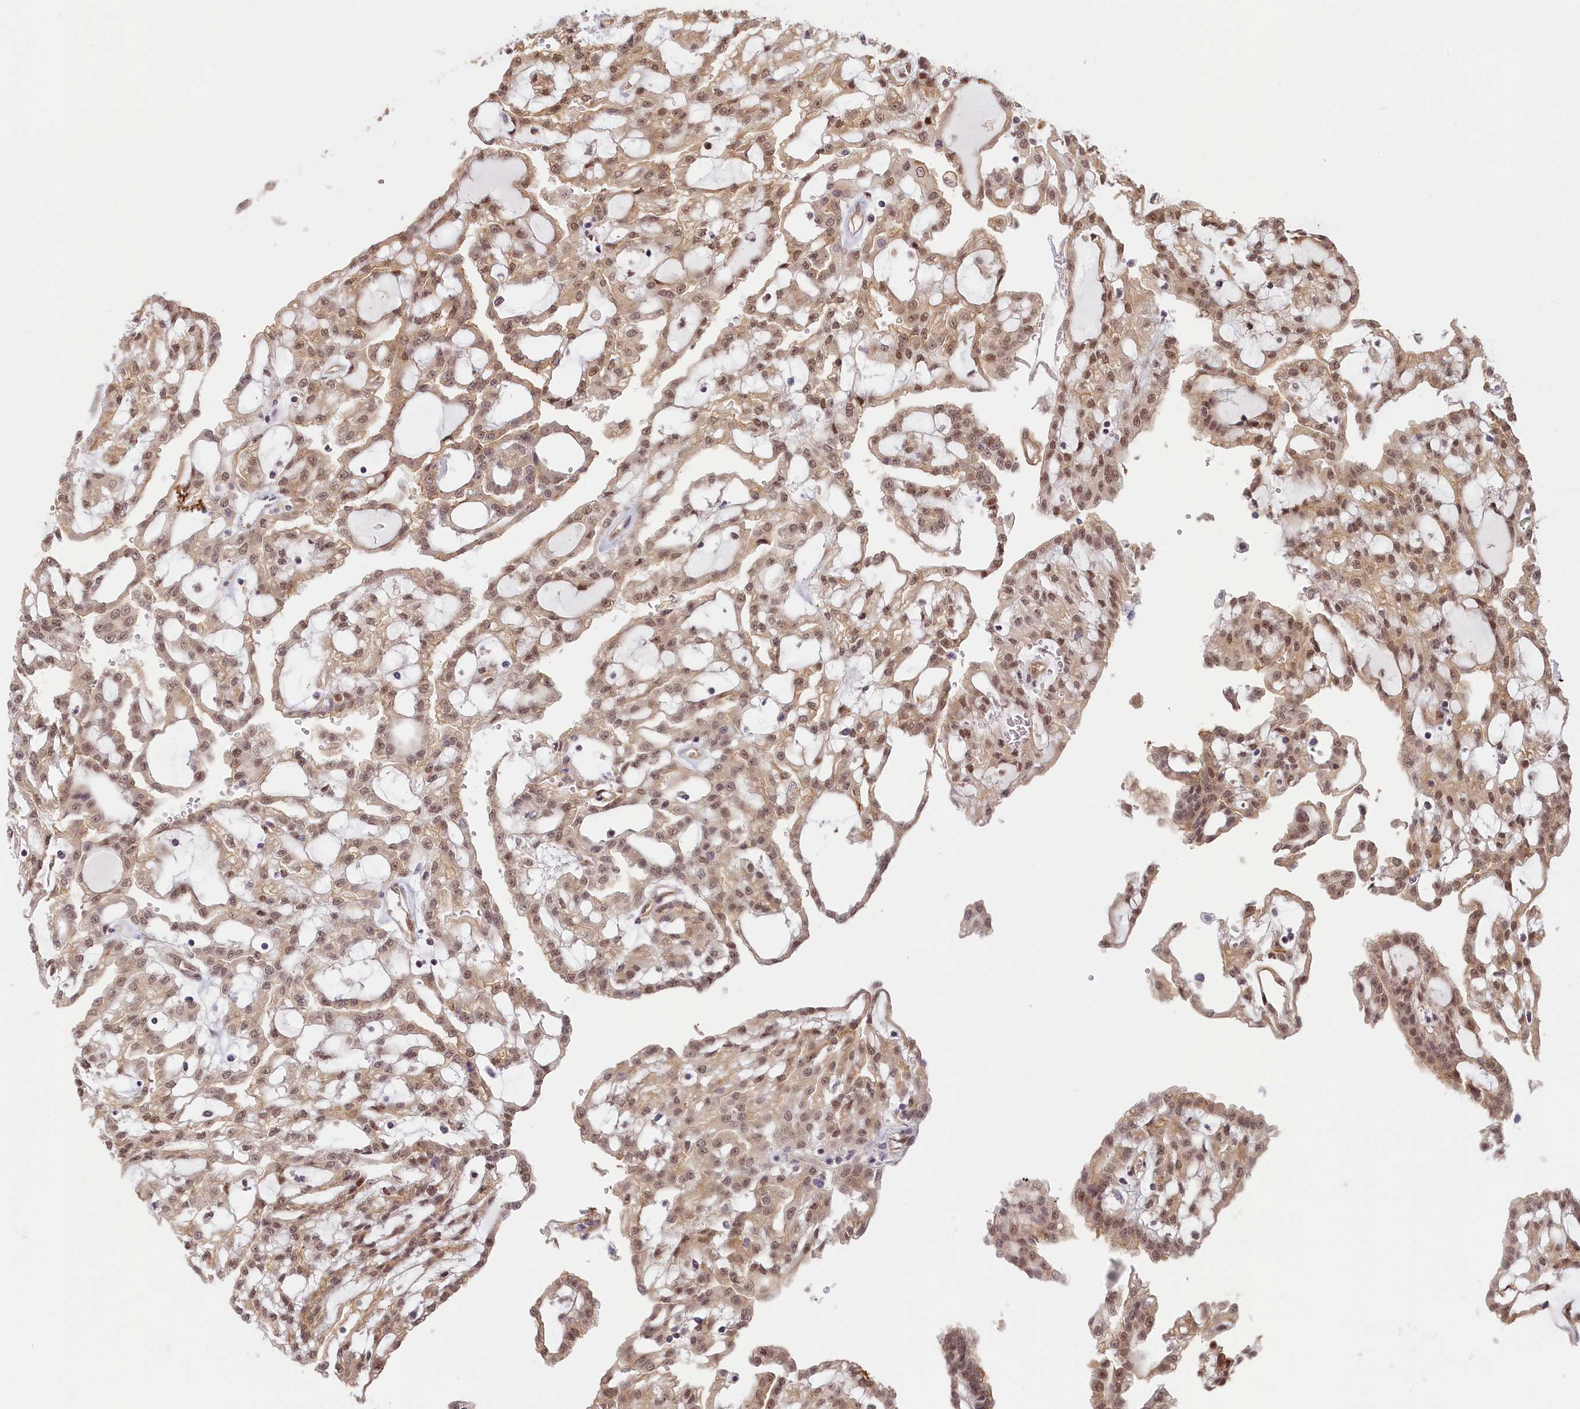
{"staining": {"intensity": "moderate", "quantity": ">75%", "location": "nuclear"}, "tissue": "renal cancer", "cell_type": "Tumor cells", "image_type": "cancer", "snomed": [{"axis": "morphology", "description": "Adenocarcinoma, NOS"}, {"axis": "topography", "description": "Kidney"}], "caption": "Immunohistochemistry staining of renal cancer, which demonstrates medium levels of moderate nuclear expression in approximately >75% of tumor cells indicating moderate nuclear protein staining. The staining was performed using DAB (3,3'-diaminobenzidine) (brown) for protein detection and nuclei were counterstained in hematoxylin (blue).", "gene": "C19orf44", "patient": {"sex": "male", "age": 63}}